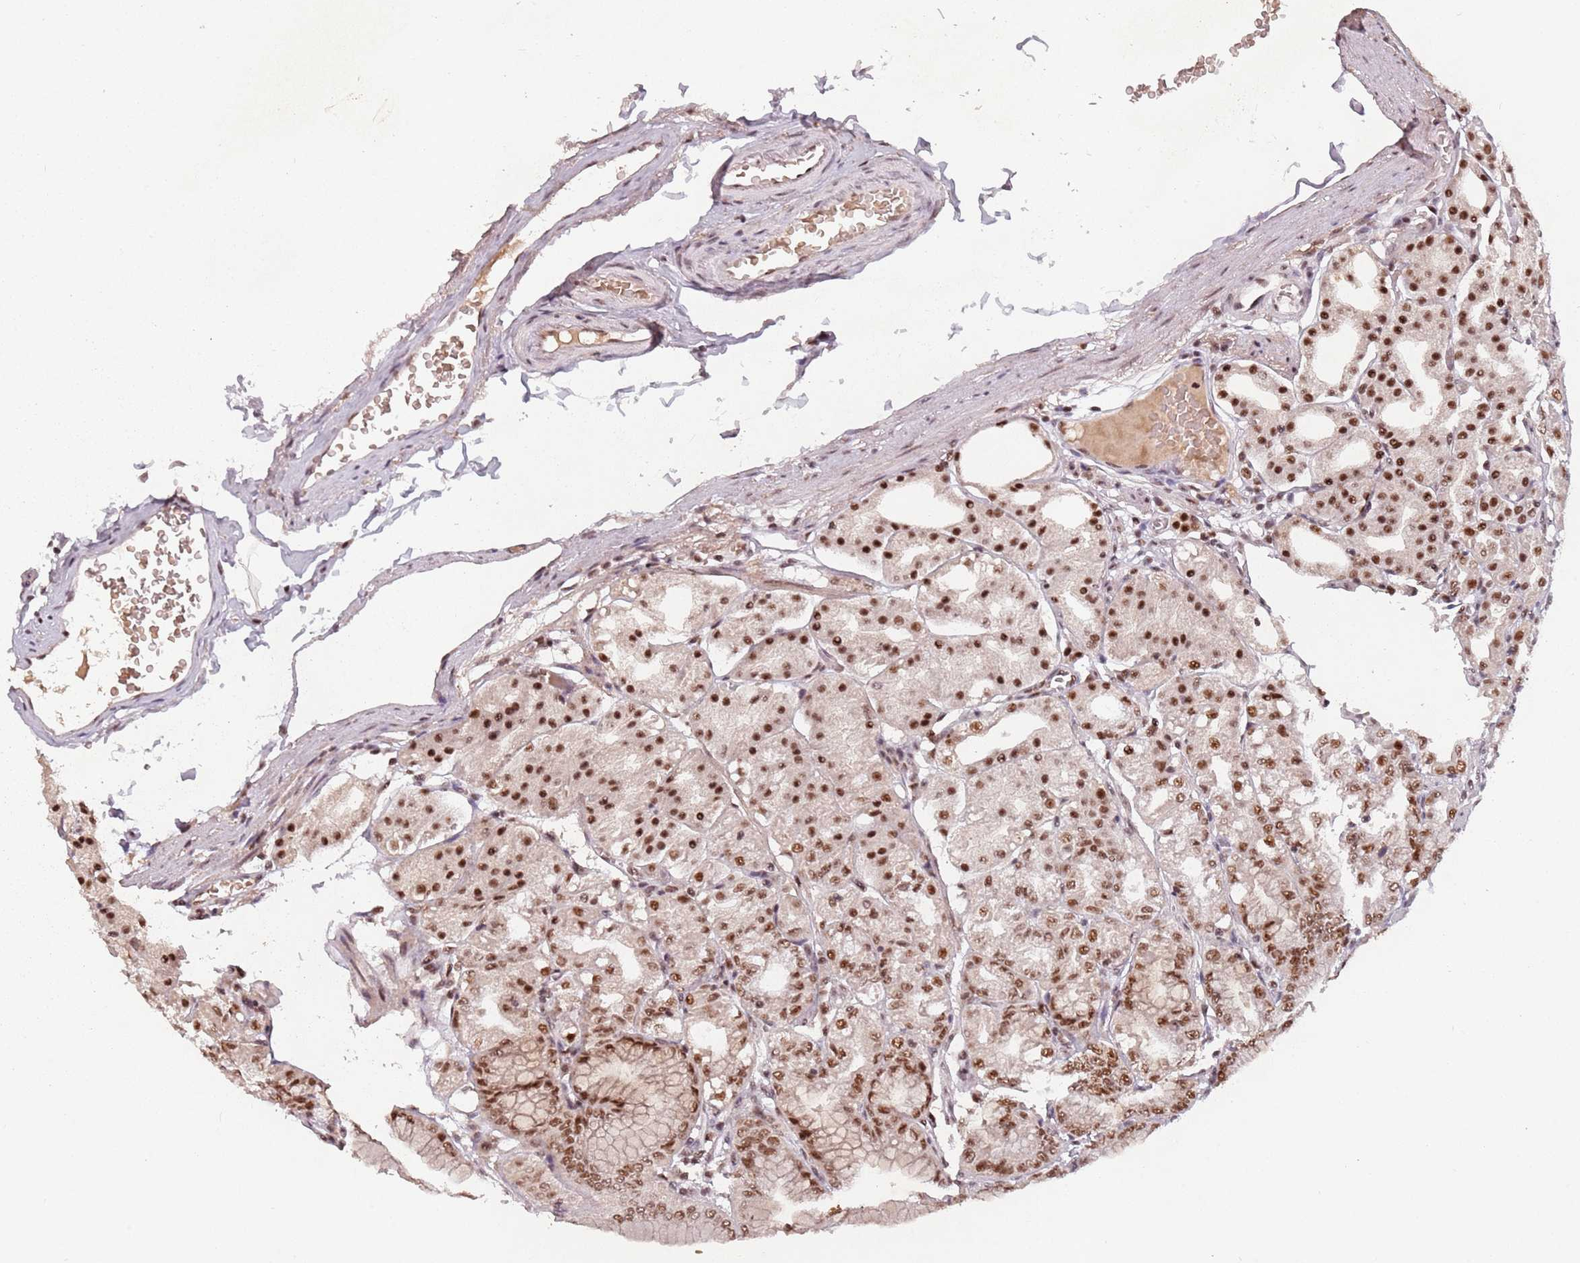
{"staining": {"intensity": "strong", "quantity": ">75%", "location": "nuclear"}, "tissue": "stomach", "cell_type": "Glandular cells", "image_type": "normal", "snomed": [{"axis": "morphology", "description": "Normal tissue, NOS"}, {"axis": "topography", "description": "Stomach, lower"}], "caption": "Strong nuclear expression for a protein is seen in about >75% of glandular cells of benign stomach using immunohistochemistry (IHC).", "gene": "NCBP1", "patient": {"sex": "male", "age": 71}}